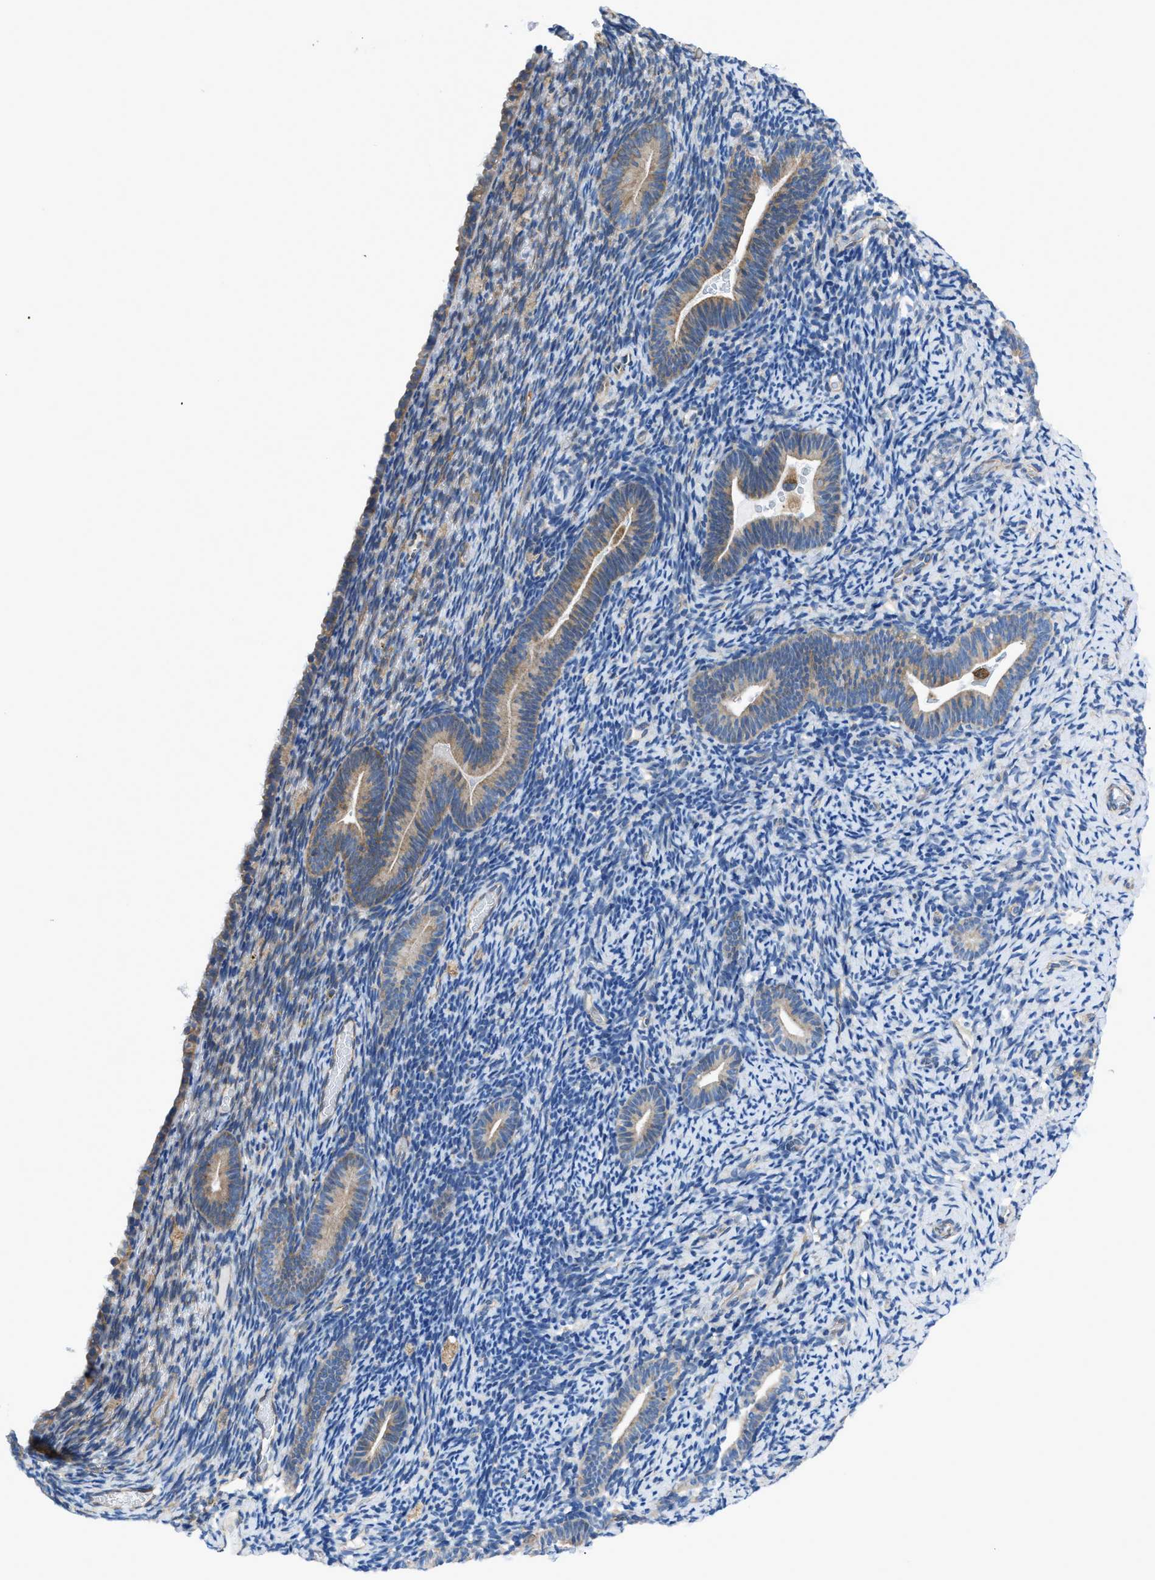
{"staining": {"intensity": "negative", "quantity": "none", "location": "none"}, "tissue": "endometrium", "cell_type": "Cells in endometrial stroma", "image_type": "normal", "snomed": [{"axis": "morphology", "description": "Normal tissue, NOS"}, {"axis": "topography", "description": "Endometrium"}], "caption": "Cells in endometrial stroma are negative for protein expression in normal human endometrium. The staining is performed using DAB (3,3'-diaminobenzidine) brown chromogen with nuclei counter-stained in using hematoxylin.", "gene": "DMAC1", "patient": {"sex": "female", "age": 51}}